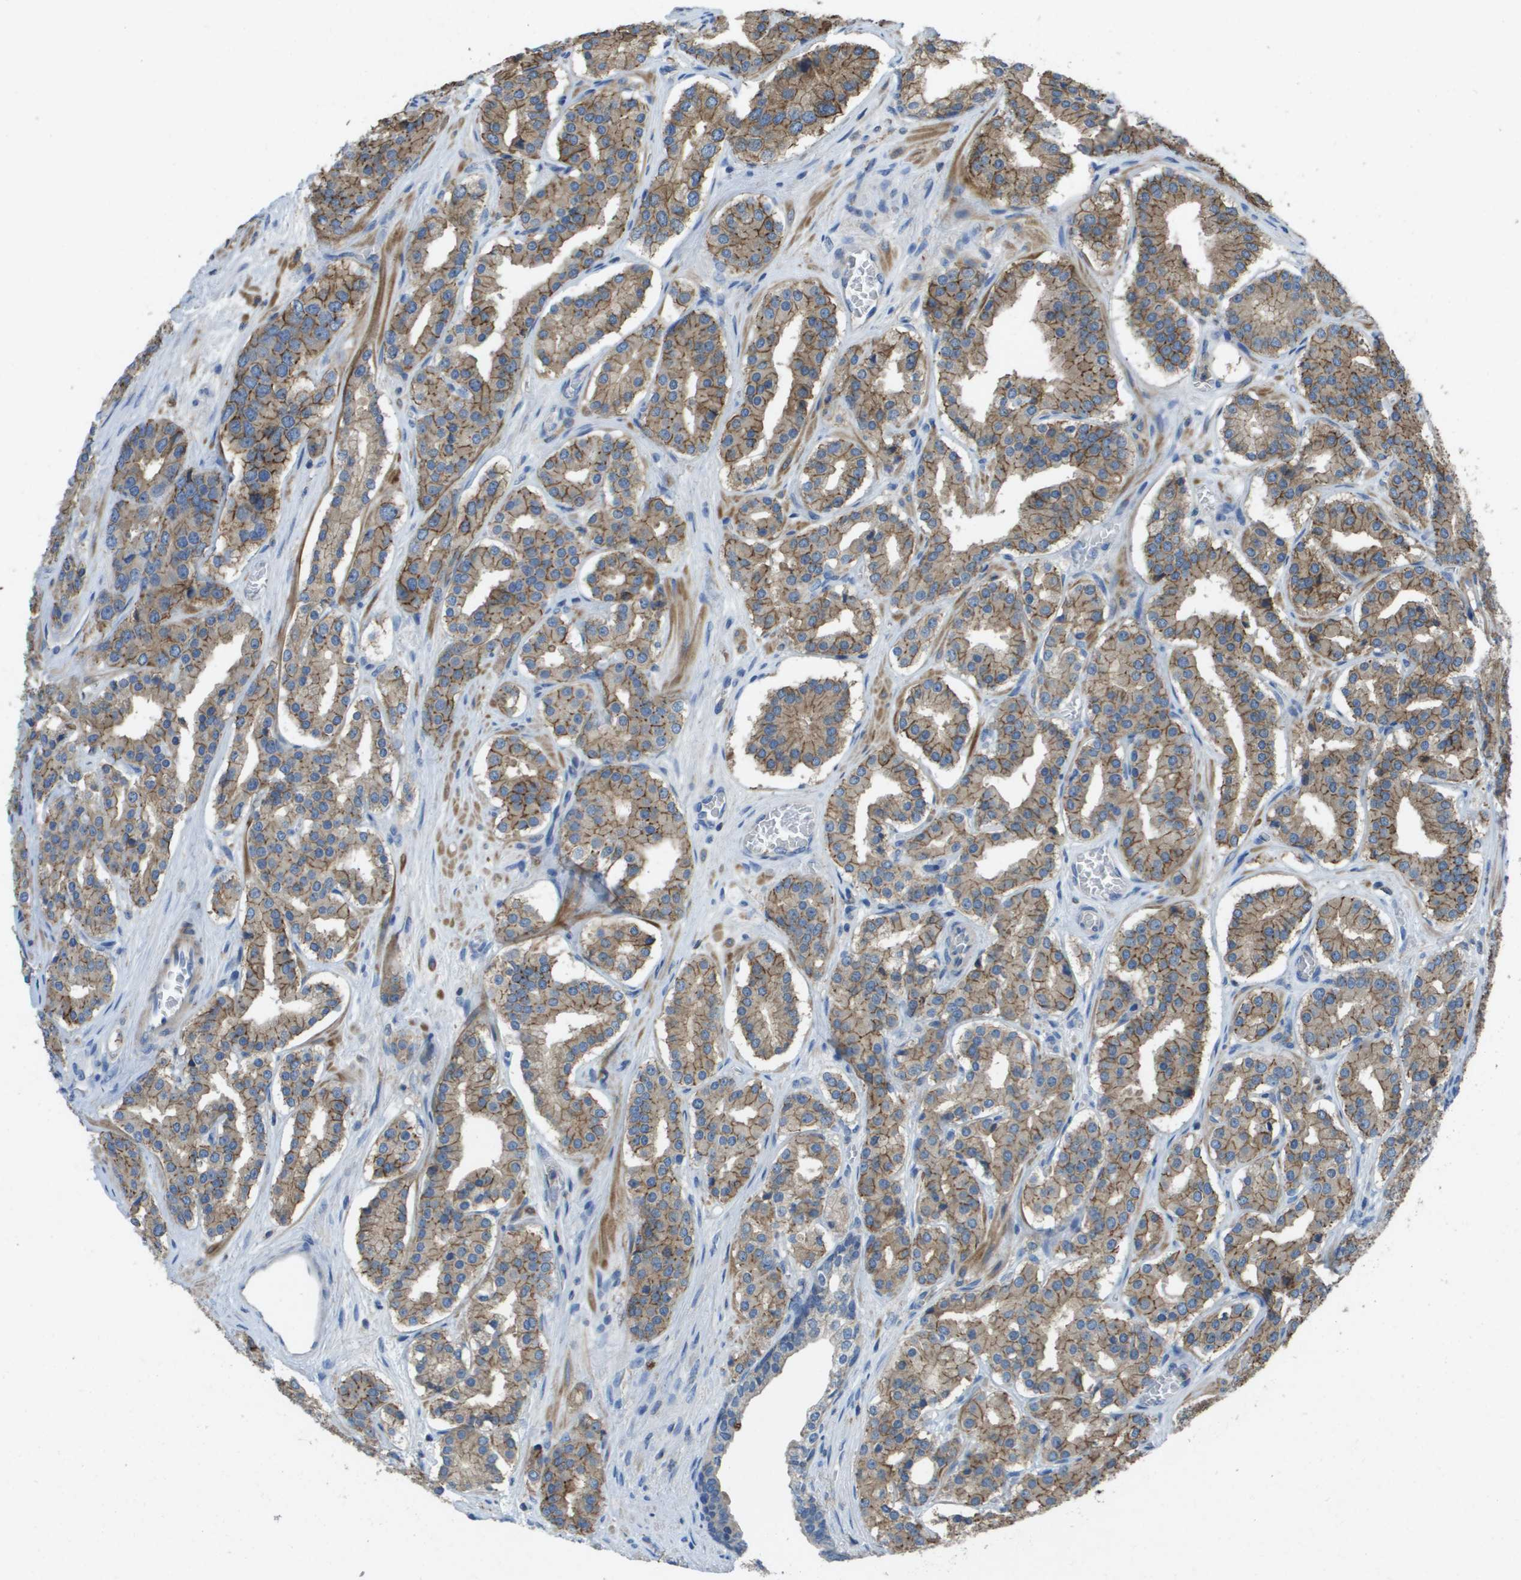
{"staining": {"intensity": "moderate", "quantity": ">75%", "location": "cytoplasmic/membranous"}, "tissue": "prostate cancer", "cell_type": "Tumor cells", "image_type": "cancer", "snomed": [{"axis": "morphology", "description": "Adenocarcinoma, High grade"}, {"axis": "topography", "description": "Prostate"}], "caption": "Immunohistochemistry staining of prostate cancer (adenocarcinoma (high-grade)), which displays medium levels of moderate cytoplasmic/membranous positivity in approximately >75% of tumor cells indicating moderate cytoplasmic/membranous protein expression. The staining was performed using DAB (3,3'-diaminobenzidine) (brown) for protein detection and nuclei were counterstained in hematoxylin (blue).", "gene": "CLCA4", "patient": {"sex": "male", "age": 60}}